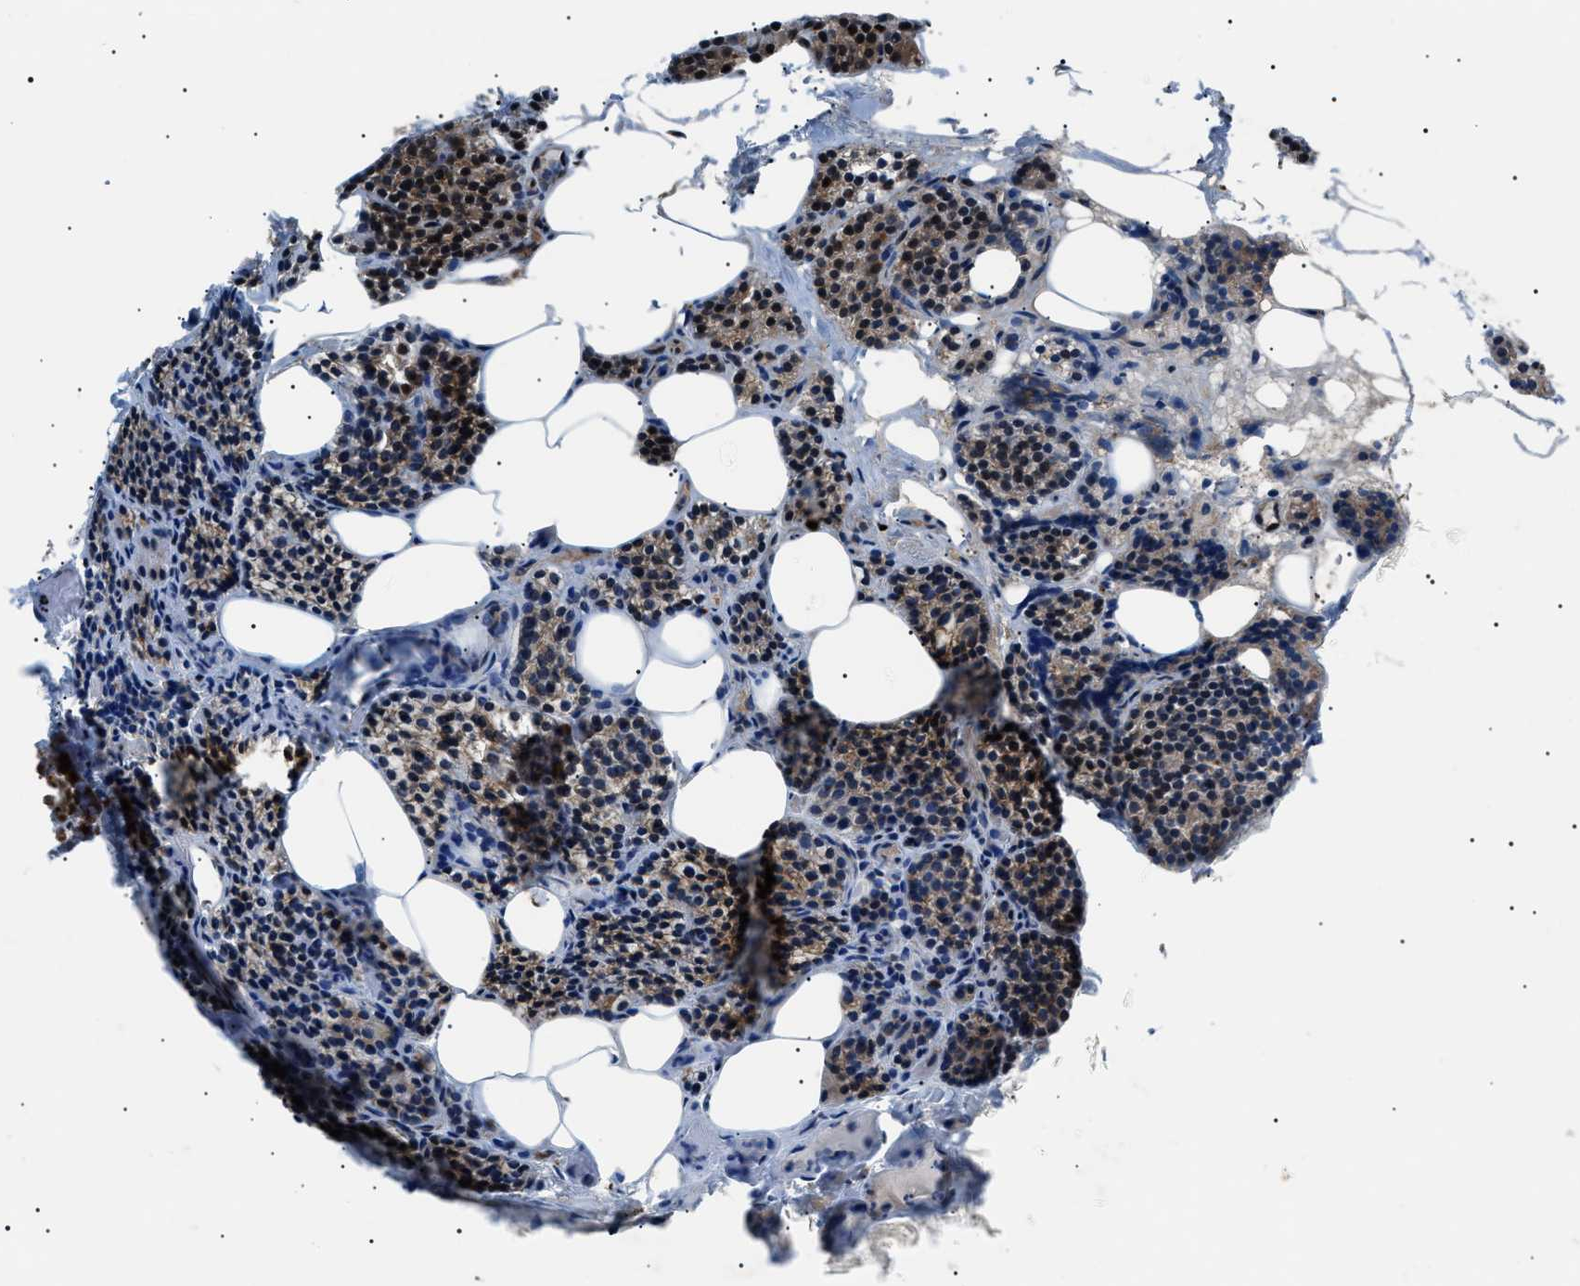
{"staining": {"intensity": "strong", "quantity": "25%-75%", "location": "cytoplasmic/membranous,nuclear"}, "tissue": "parathyroid gland", "cell_type": "Glandular cells", "image_type": "normal", "snomed": [{"axis": "morphology", "description": "Normal tissue, NOS"}, {"axis": "morphology", "description": "Adenoma, NOS"}, {"axis": "topography", "description": "Parathyroid gland"}], "caption": "Immunohistochemical staining of benign parathyroid gland demonstrates 25%-75% levels of strong cytoplasmic/membranous,nuclear protein positivity in approximately 25%-75% of glandular cells.", "gene": "PRKX", "patient": {"sex": "female", "age": 74}}